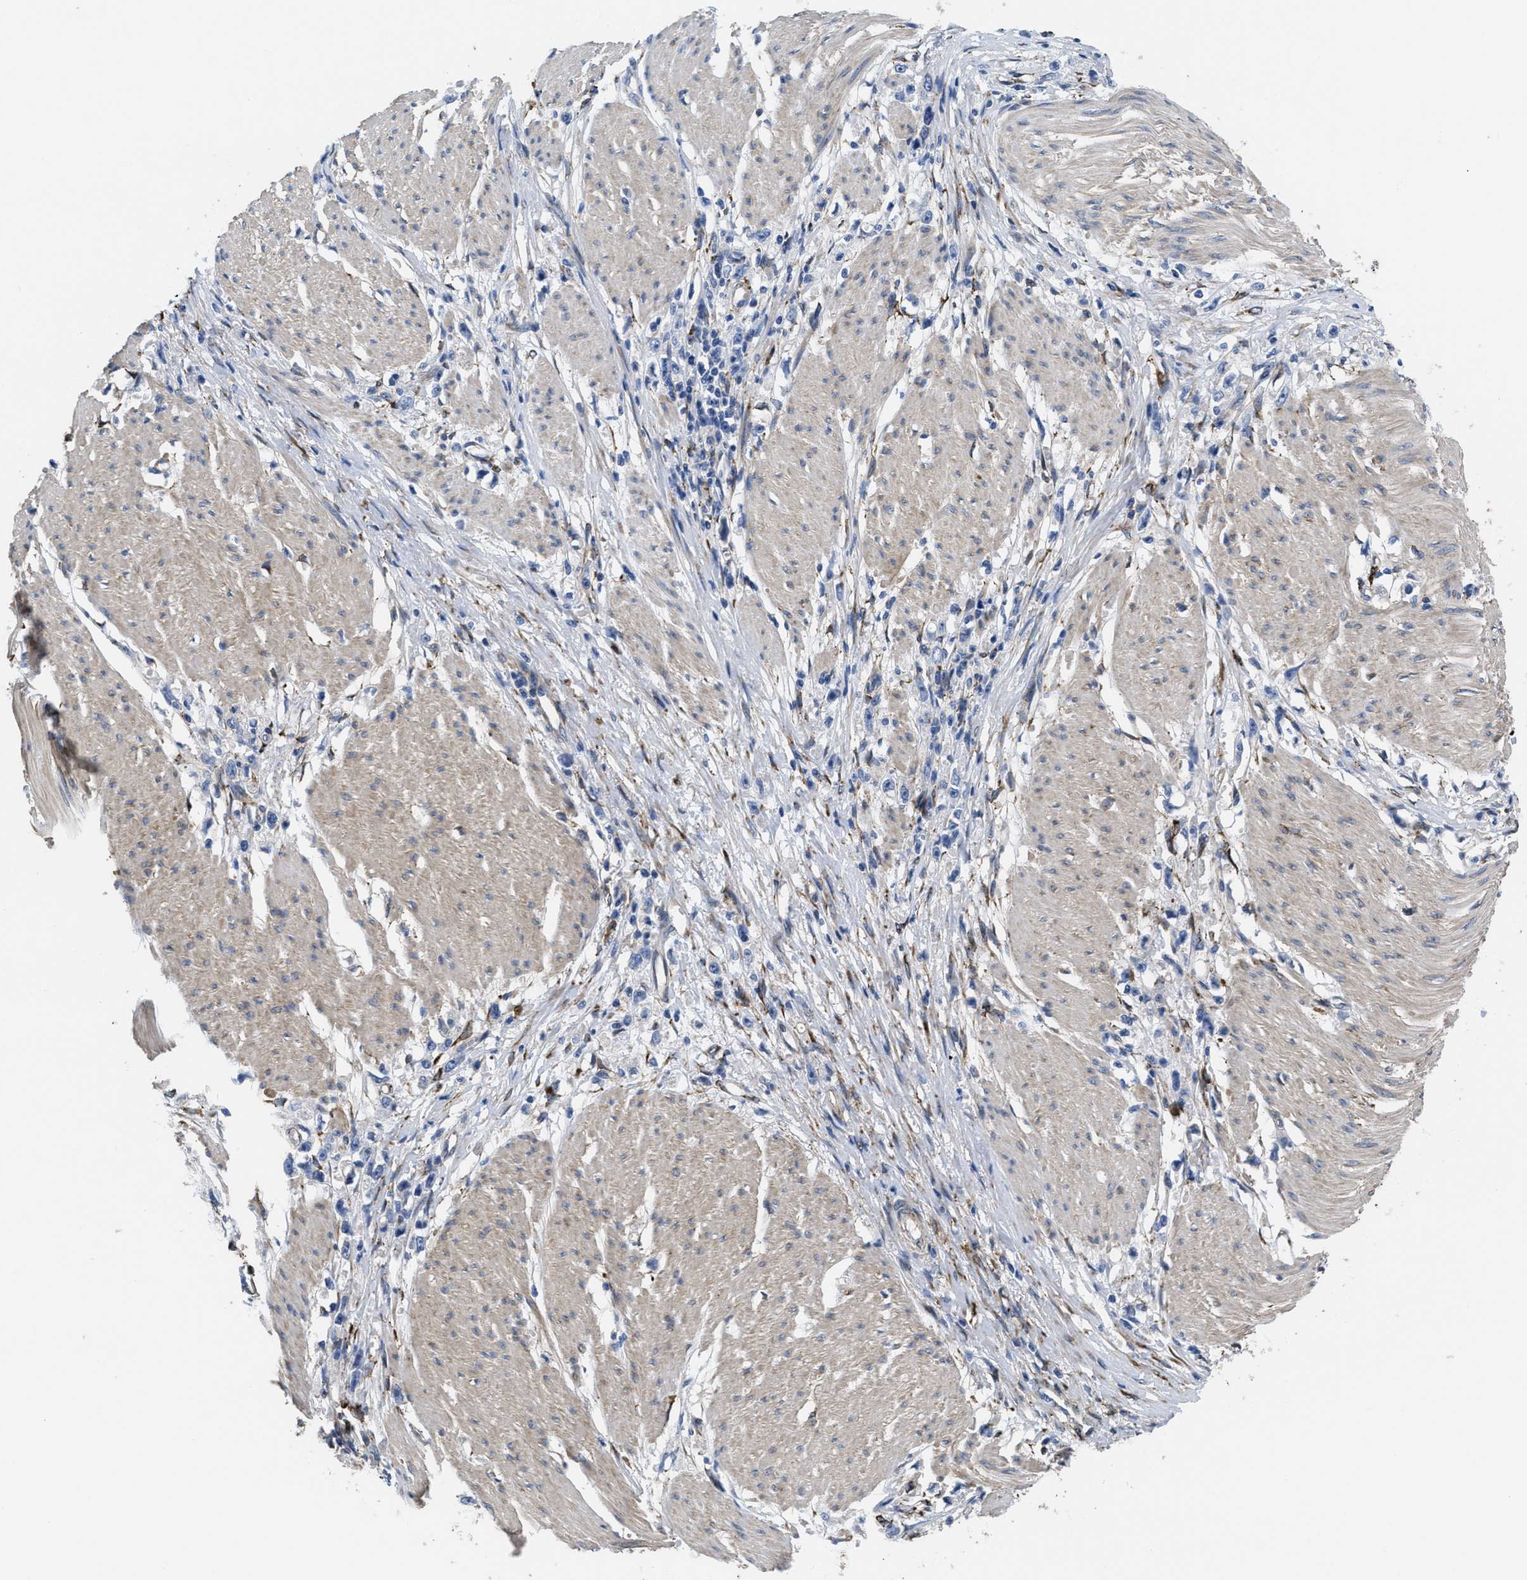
{"staining": {"intensity": "negative", "quantity": "none", "location": "none"}, "tissue": "stomach cancer", "cell_type": "Tumor cells", "image_type": "cancer", "snomed": [{"axis": "morphology", "description": "Adenocarcinoma, NOS"}, {"axis": "topography", "description": "Stomach"}], "caption": "Image shows no significant protein positivity in tumor cells of stomach cancer.", "gene": "SQLE", "patient": {"sex": "female", "age": 59}}